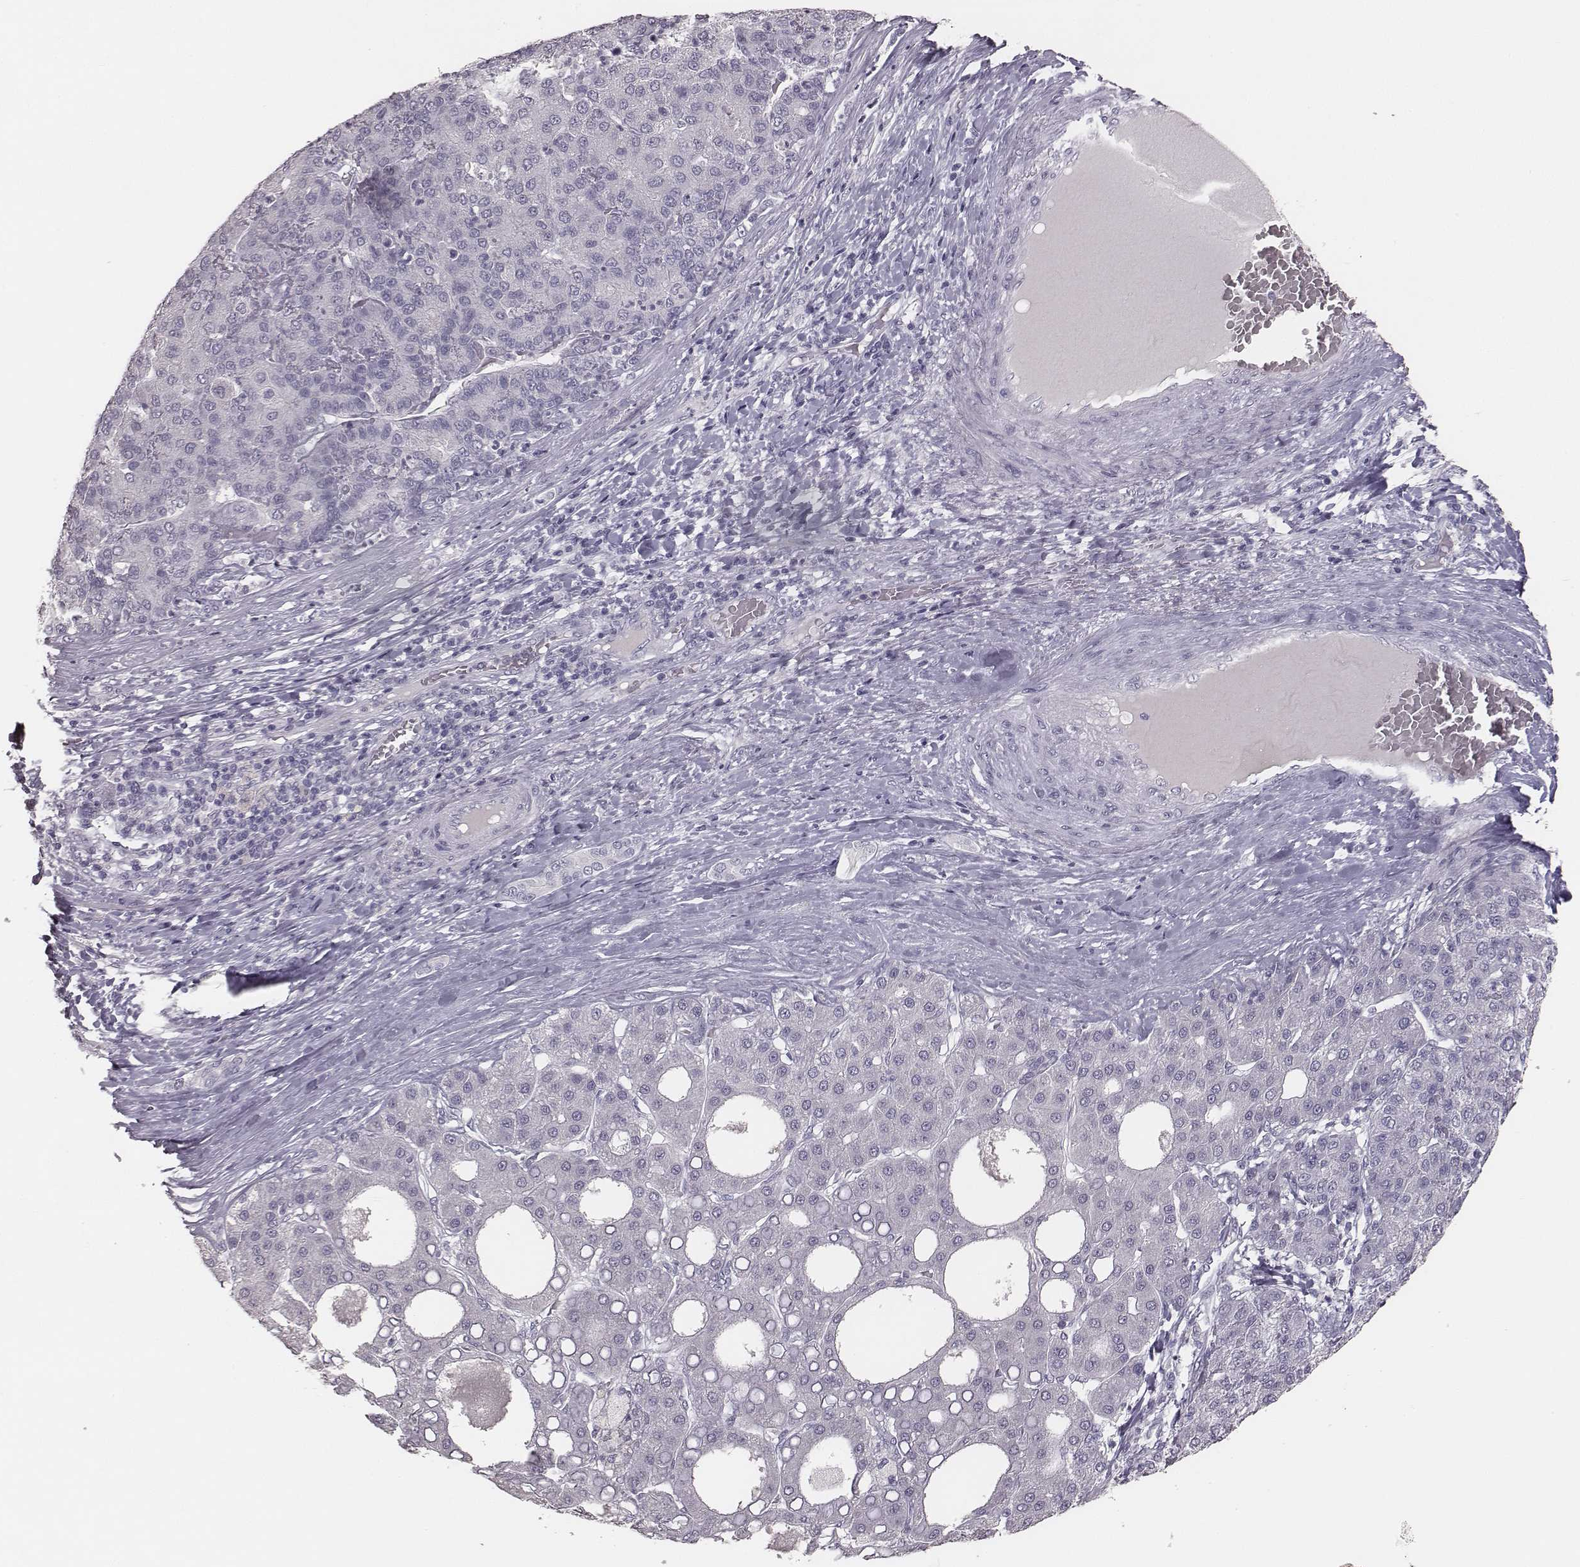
{"staining": {"intensity": "negative", "quantity": "none", "location": "none"}, "tissue": "liver cancer", "cell_type": "Tumor cells", "image_type": "cancer", "snomed": [{"axis": "morphology", "description": "Carcinoma, Hepatocellular, NOS"}, {"axis": "topography", "description": "Liver"}], "caption": "Immunohistochemical staining of liver cancer (hepatocellular carcinoma) displays no significant expression in tumor cells.", "gene": "MYH6", "patient": {"sex": "male", "age": 65}}